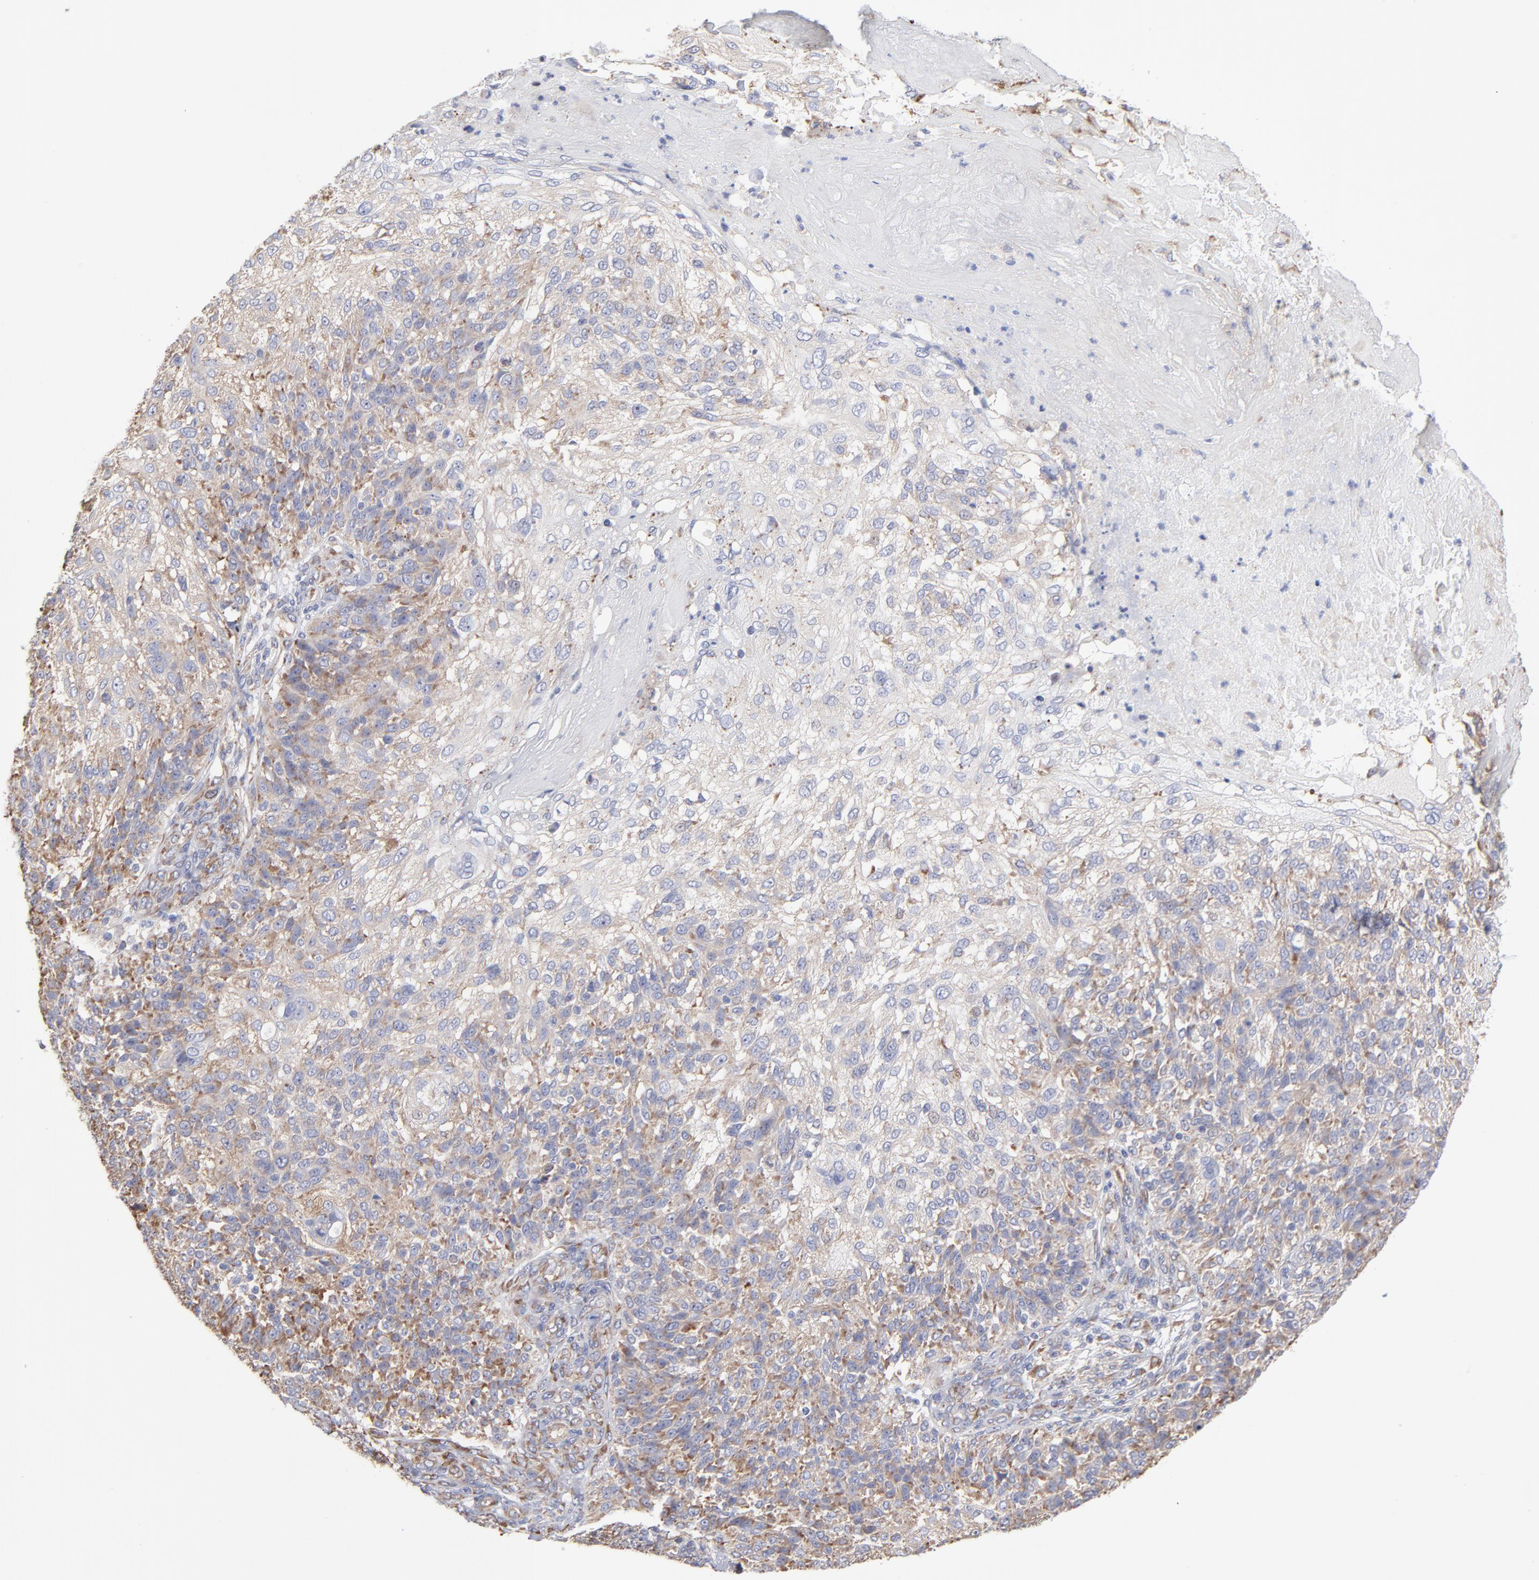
{"staining": {"intensity": "weak", "quantity": ">75%", "location": "cytoplasmic/membranous"}, "tissue": "skin cancer", "cell_type": "Tumor cells", "image_type": "cancer", "snomed": [{"axis": "morphology", "description": "Normal tissue, NOS"}, {"axis": "morphology", "description": "Squamous cell carcinoma, NOS"}, {"axis": "topography", "description": "Skin"}], "caption": "Skin squamous cell carcinoma tissue demonstrates weak cytoplasmic/membranous staining in about >75% of tumor cells, visualized by immunohistochemistry. (Brightfield microscopy of DAB IHC at high magnification).", "gene": "RPL3", "patient": {"sex": "female", "age": 83}}